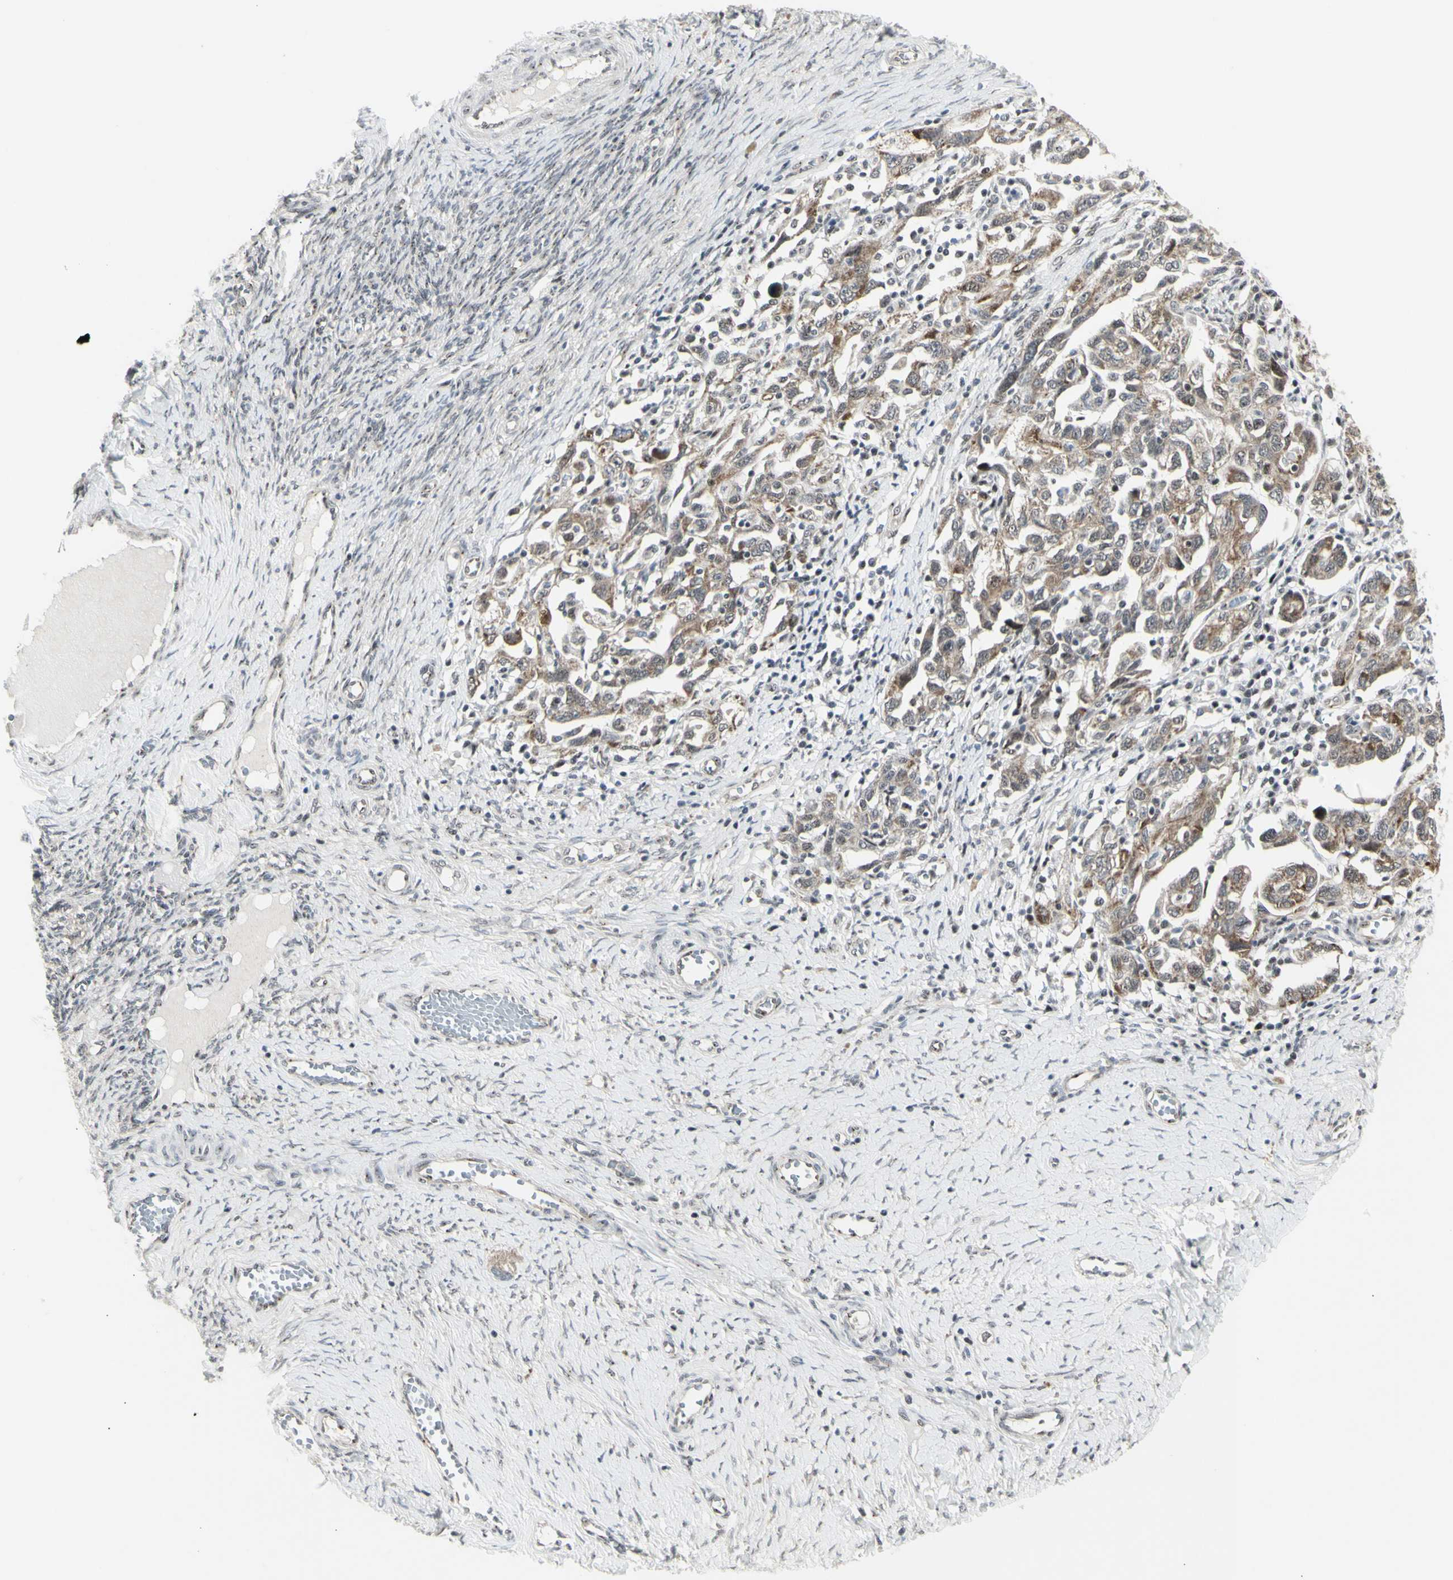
{"staining": {"intensity": "weak", "quantity": ">75%", "location": "cytoplasmic/membranous"}, "tissue": "ovarian cancer", "cell_type": "Tumor cells", "image_type": "cancer", "snomed": [{"axis": "morphology", "description": "Carcinoma, NOS"}, {"axis": "morphology", "description": "Cystadenocarcinoma, serous, NOS"}, {"axis": "topography", "description": "Ovary"}], "caption": "An image showing weak cytoplasmic/membranous positivity in about >75% of tumor cells in ovarian carcinoma, as visualized by brown immunohistochemical staining.", "gene": "DHRS7B", "patient": {"sex": "female", "age": 69}}